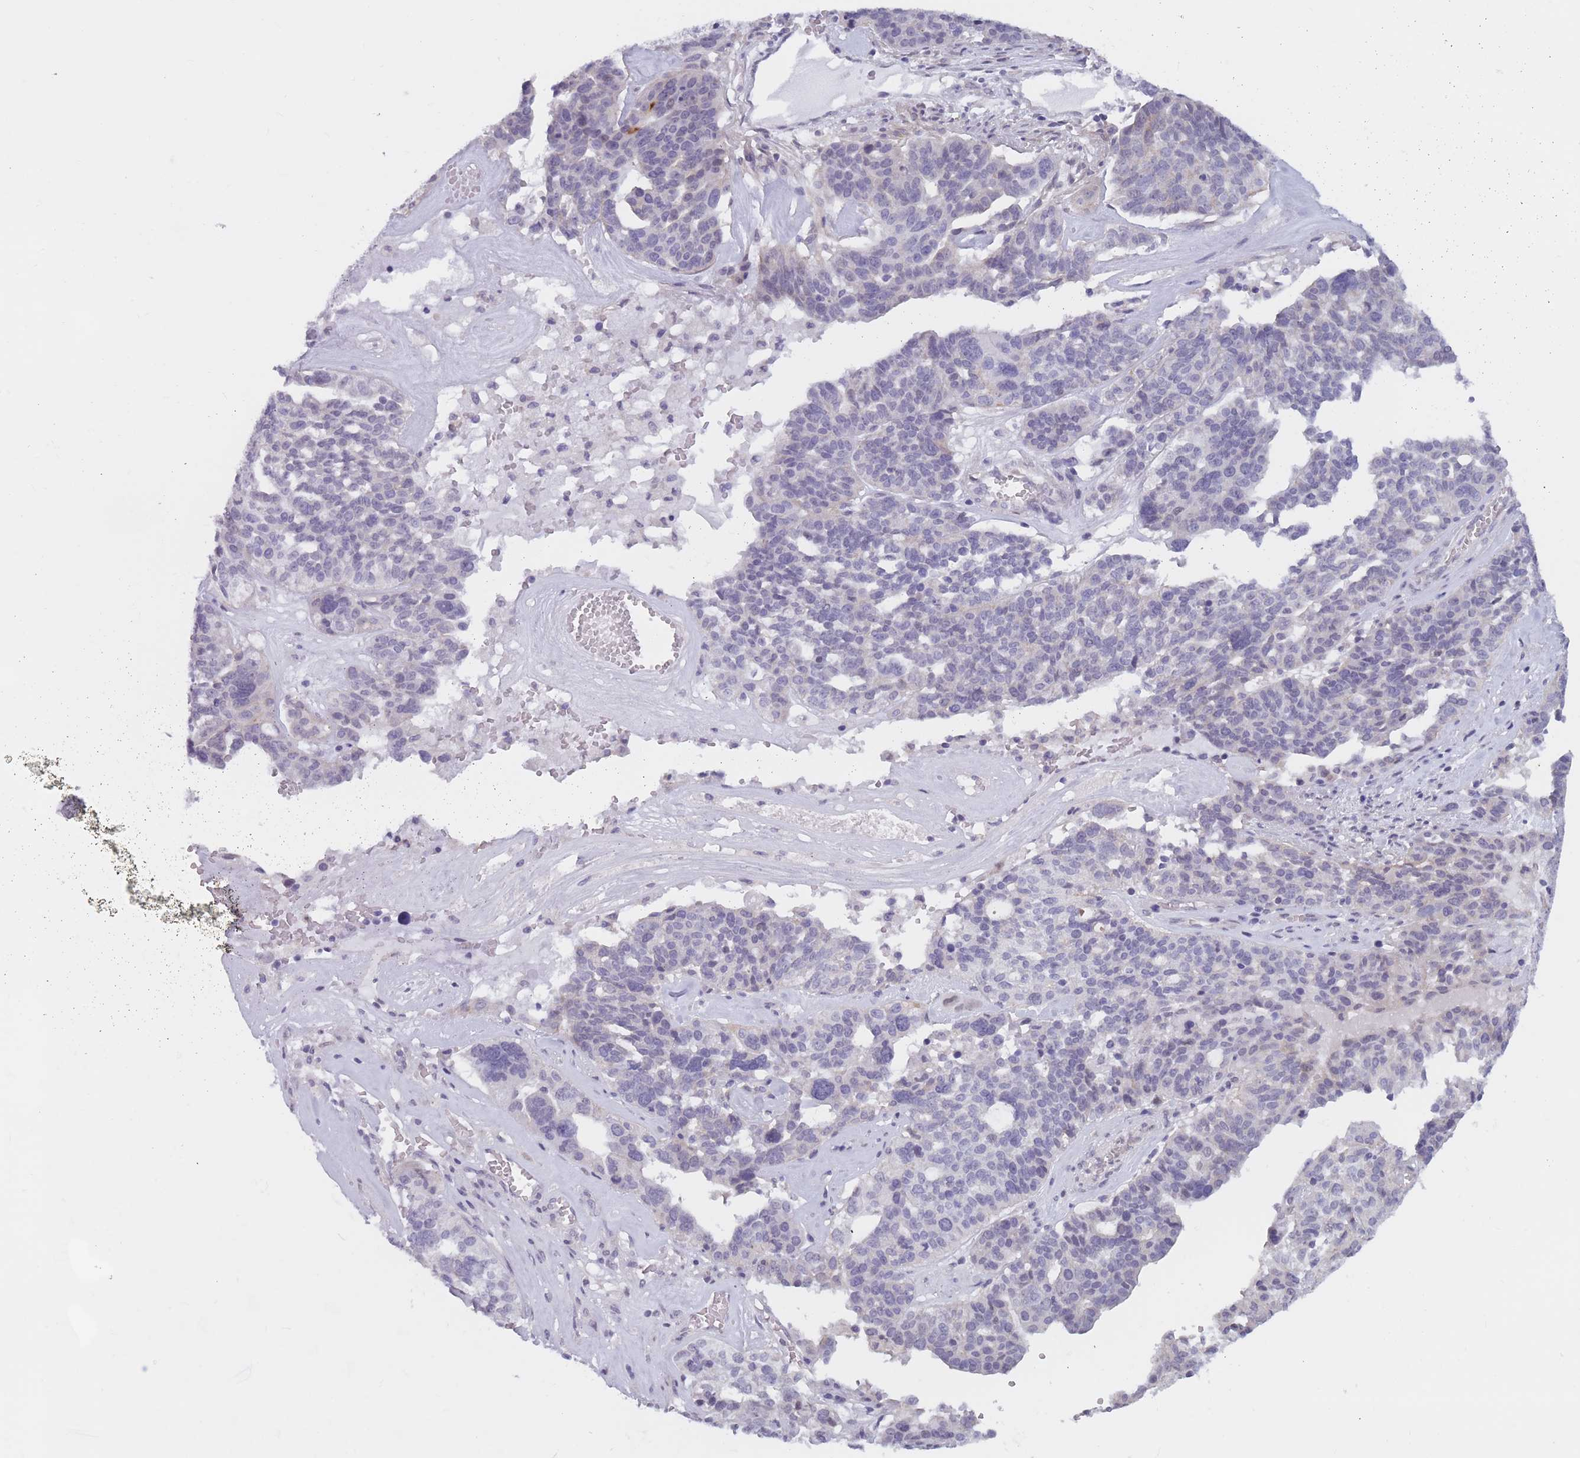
{"staining": {"intensity": "negative", "quantity": "none", "location": "none"}, "tissue": "ovarian cancer", "cell_type": "Tumor cells", "image_type": "cancer", "snomed": [{"axis": "morphology", "description": "Cystadenocarcinoma, serous, NOS"}, {"axis": "topography", "description": "Ovary"}], "caption": "Tumor cells show no significant protein positivity in ovarian cancer.", "gene": "PODXL", "patient": {"sex": "female", "age": 59}}